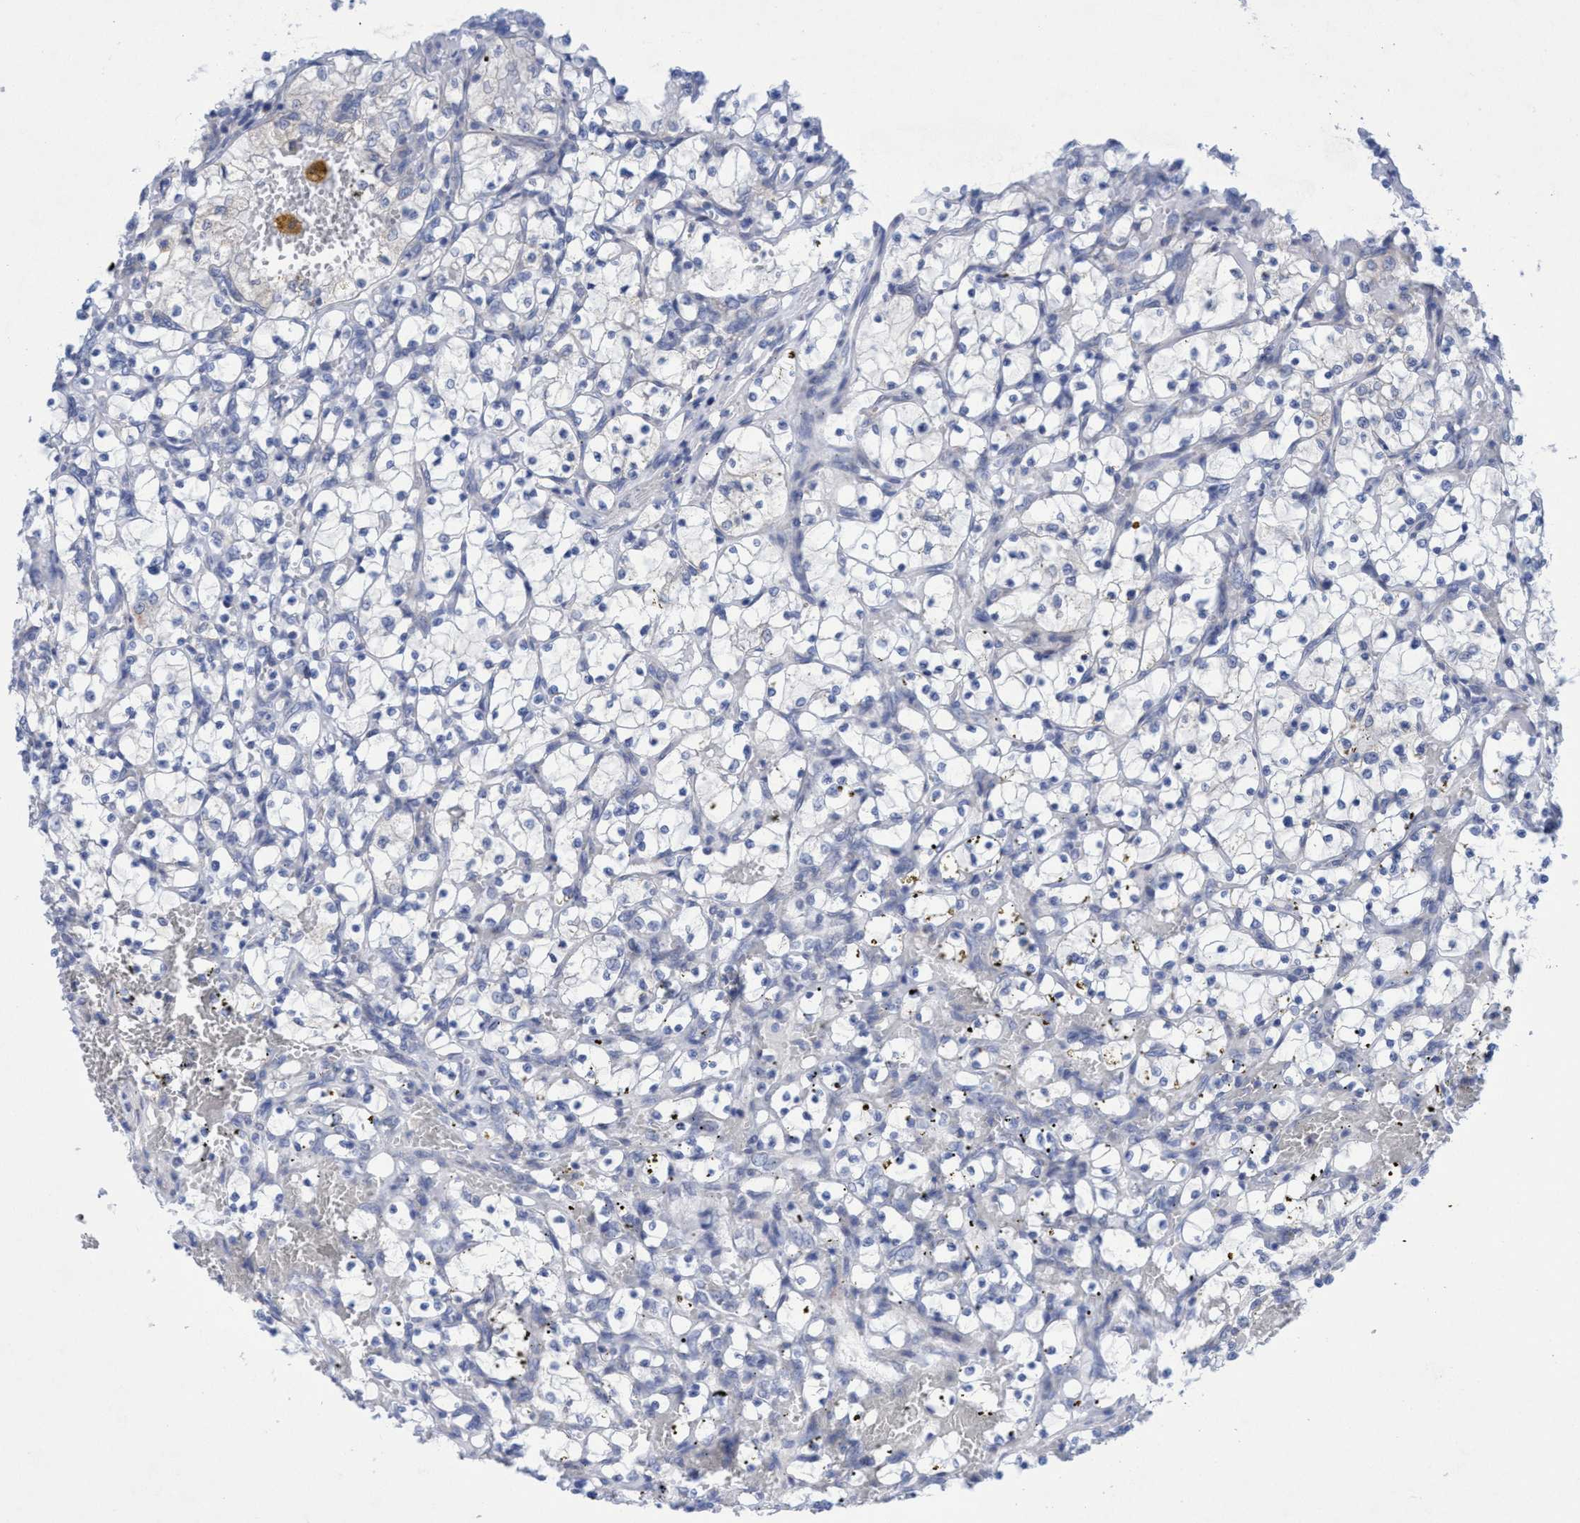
{"staining": {"intensity": "negative", "quantity": "none", "location": "none"}, "tissue": "renal cancer", "cell_type": "Tumor cells", "image_type": "cancer", "snomed": [{"axis": "morphology", "description": "Adenocarcinoma, NOS"}, {"axis": "topography", "description": "Kidney"}], "caption": "Immunohistochemical staining of renal cancer exhibits no significant positivity in tumor cells. The staining was performed using DAB (3,3'-diaminobenzidine) to visualize the protein expression in brown, while the nuclei were stained in blue with hematoxylin (Magnification: 20x).", "gene": "RSAD1", "patient": {"sex": "female", "age": 69}}